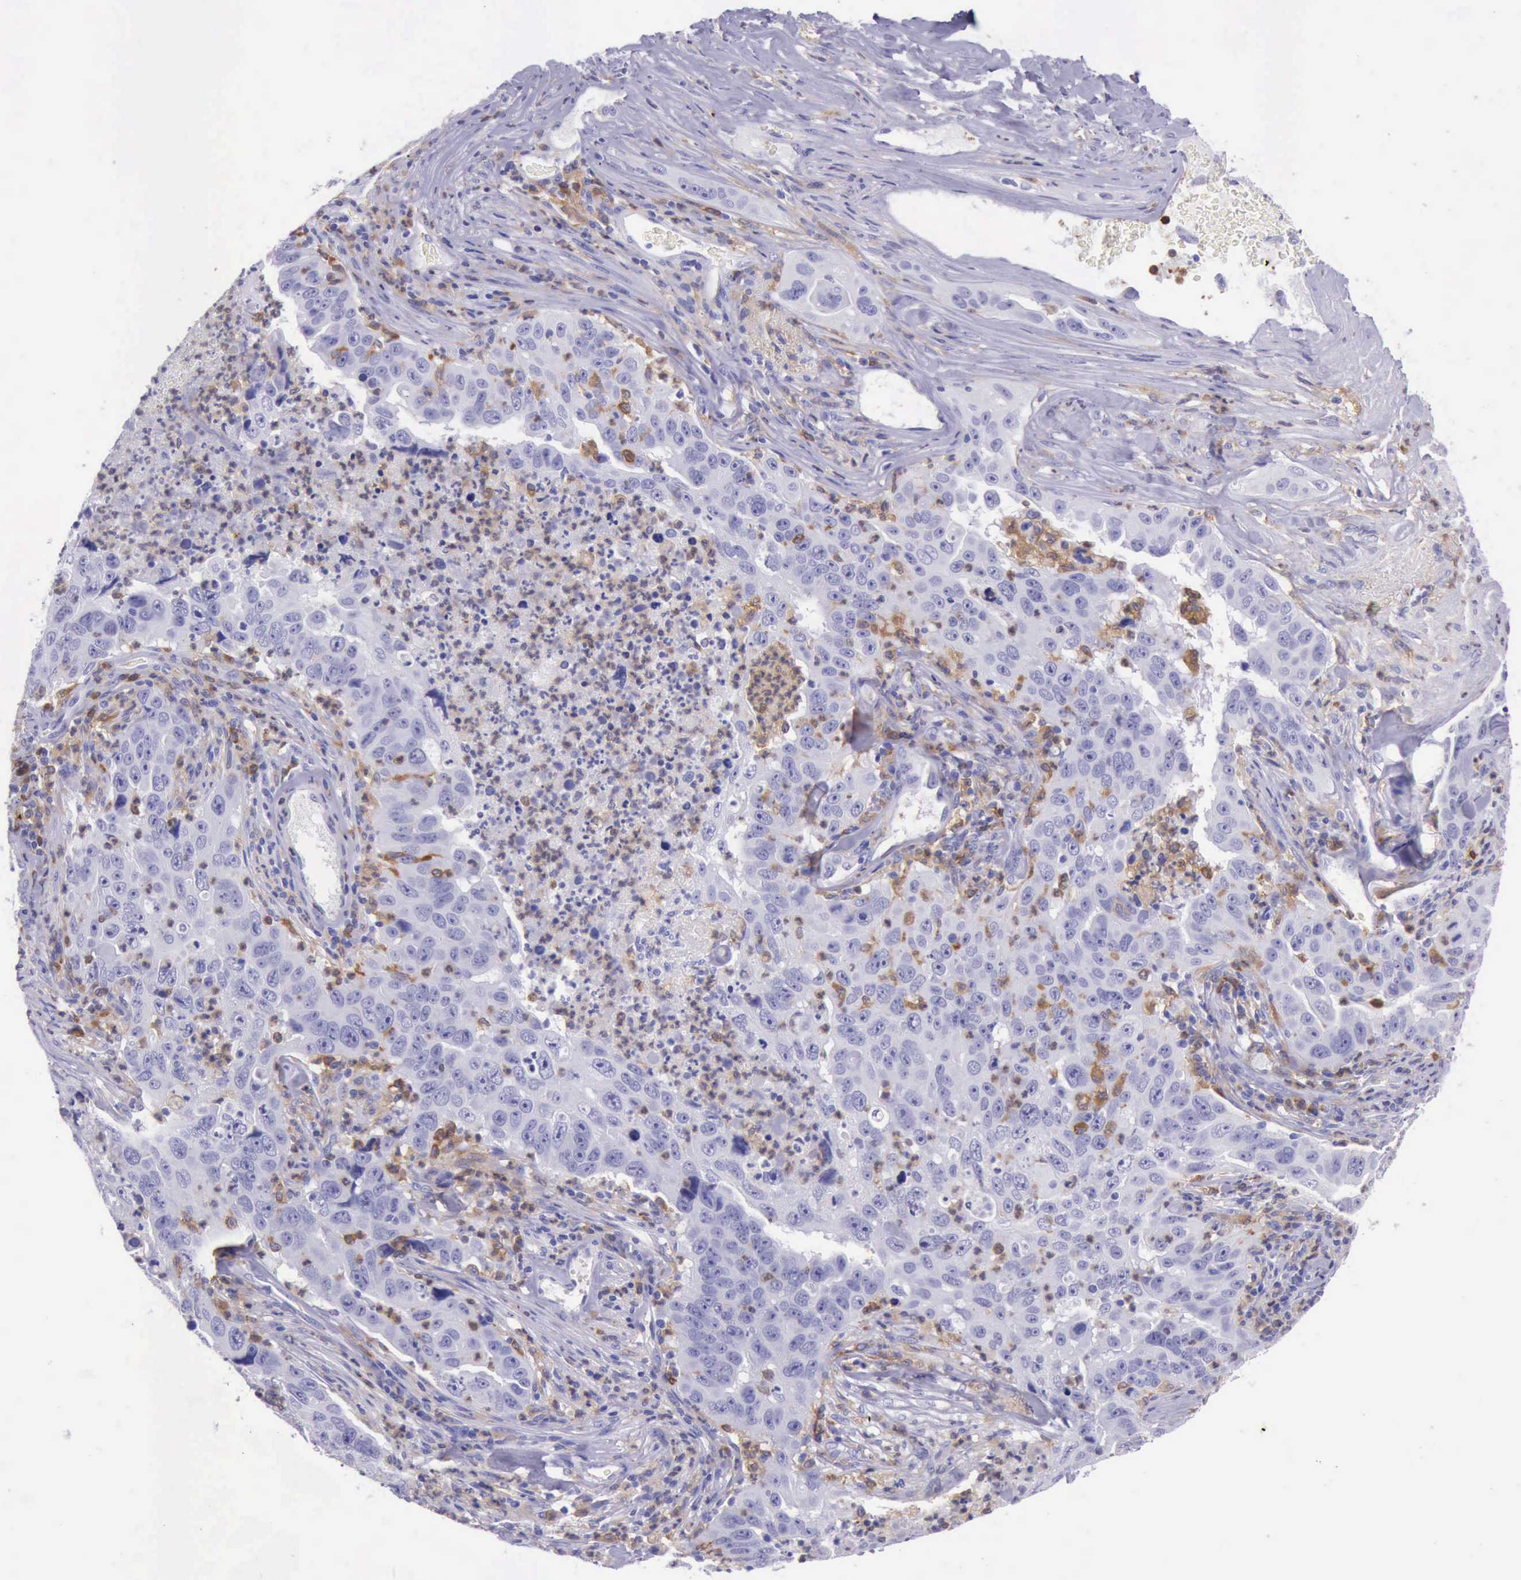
{"staining": {"intensity": "negative", "quantity": "none", "location": "none"}, "tissue": "lung cancer", "cell_type": "Tumor cells", "image_type": "cancer", "snomed": [{"axis": "morphology", "description": "Squamous cell carcinoma, NOS"}, {"axis": "topography", "description": "Lung"}], "caption": "Squamous cell carcinoma (lung) stained for a protein using immunohistochemistry (IHC) demonstrates no positivity tumor cells.", "gene": "BTK", "patient": {"sex": "male", "age": 64}}